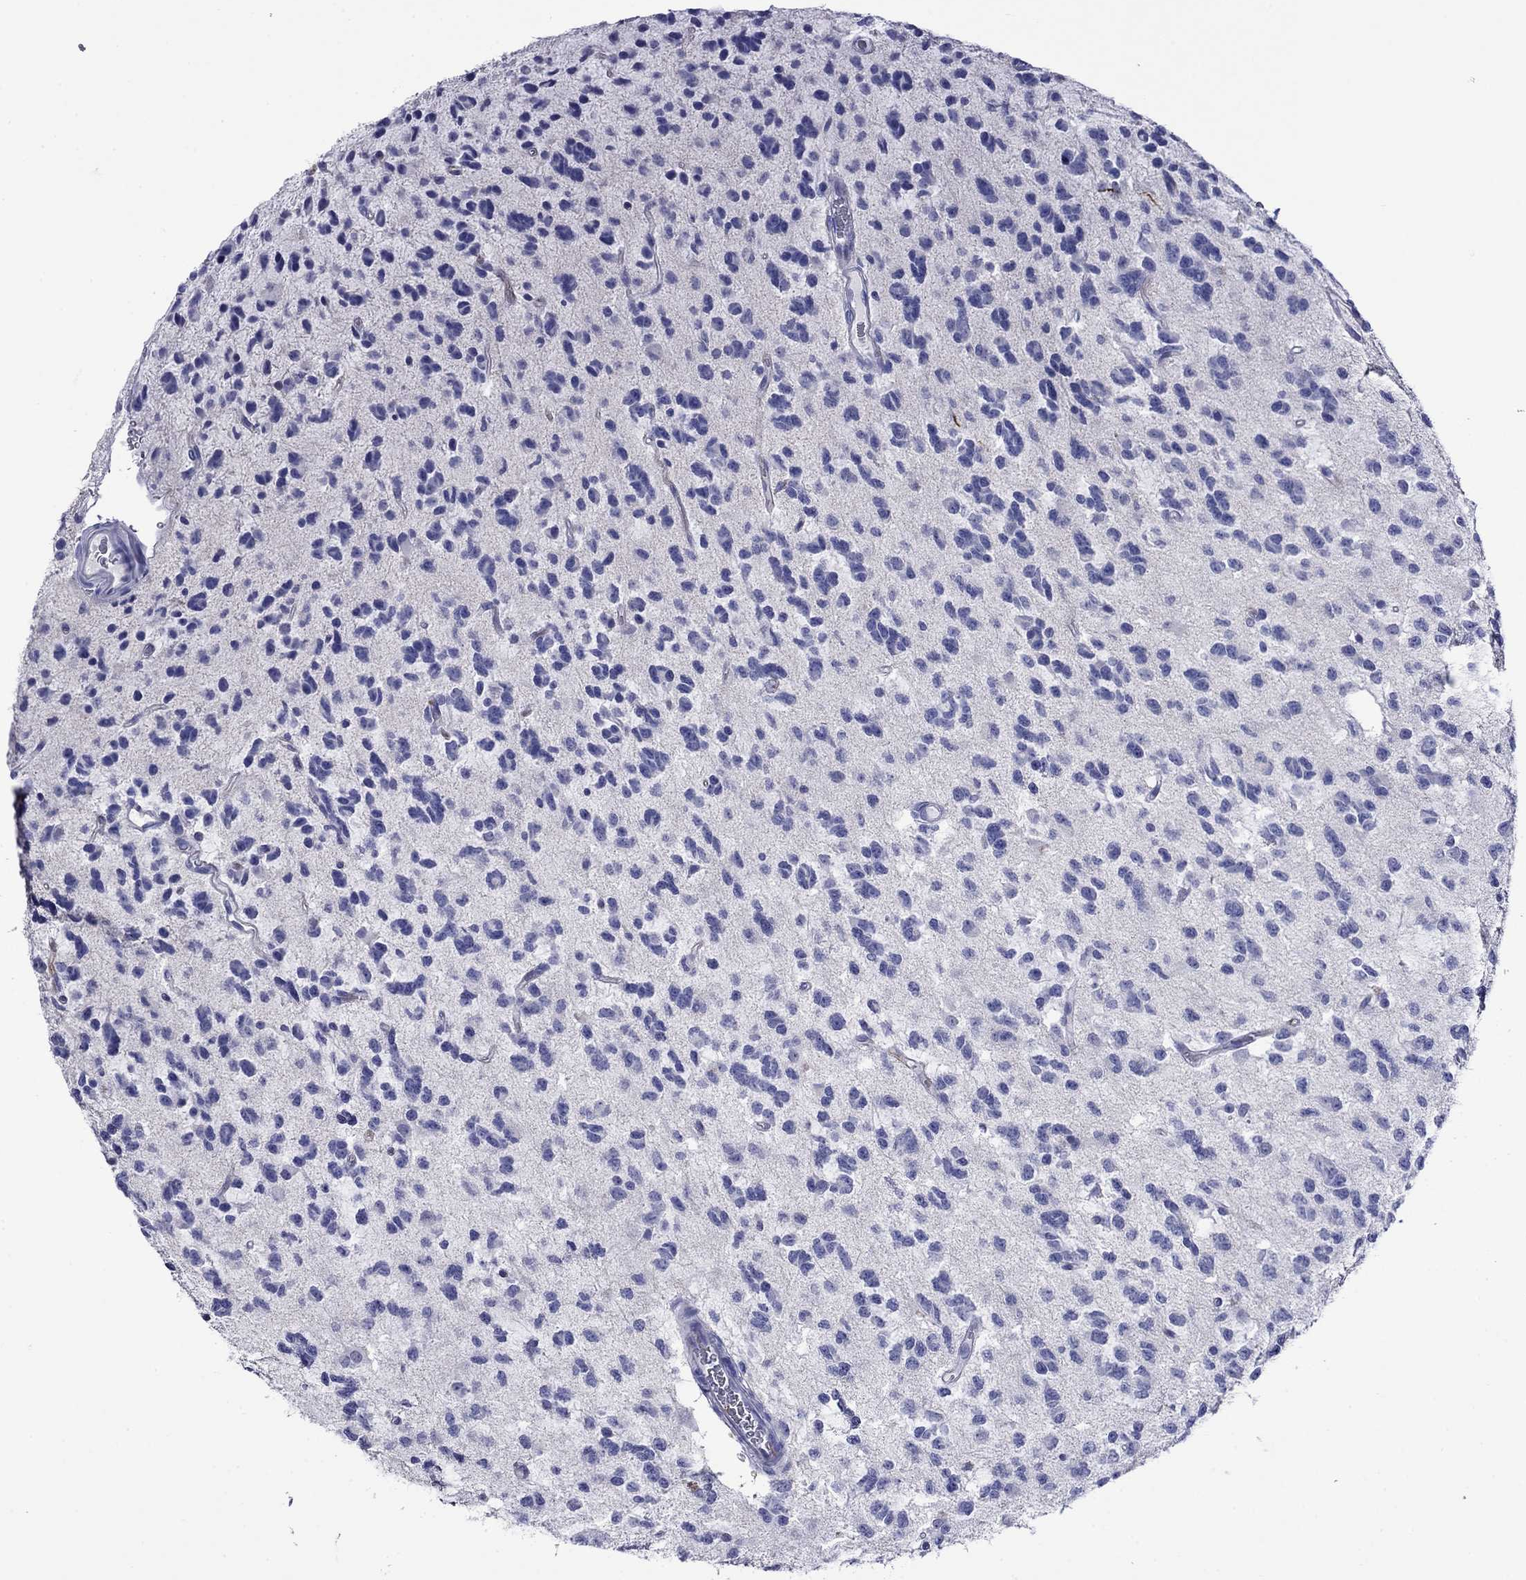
{"staining": {"intensity": "negative", "quantity": "none", "location": "none"}, "tissue": "glioma", "cell_type": "Tumor cells", "image_type": "cancer", "snomed": [{"axis": "morphology", "description": "Glioma, malignant, Low grade"}, {"axis": "topography", "description": "Brain"}], "caption": "Protein analysis of low-grade glioma (malignant) shows no significant positivity in tumor cells.", "gene": "ROM1", "patient": {"sex": "female", "age": 45}}